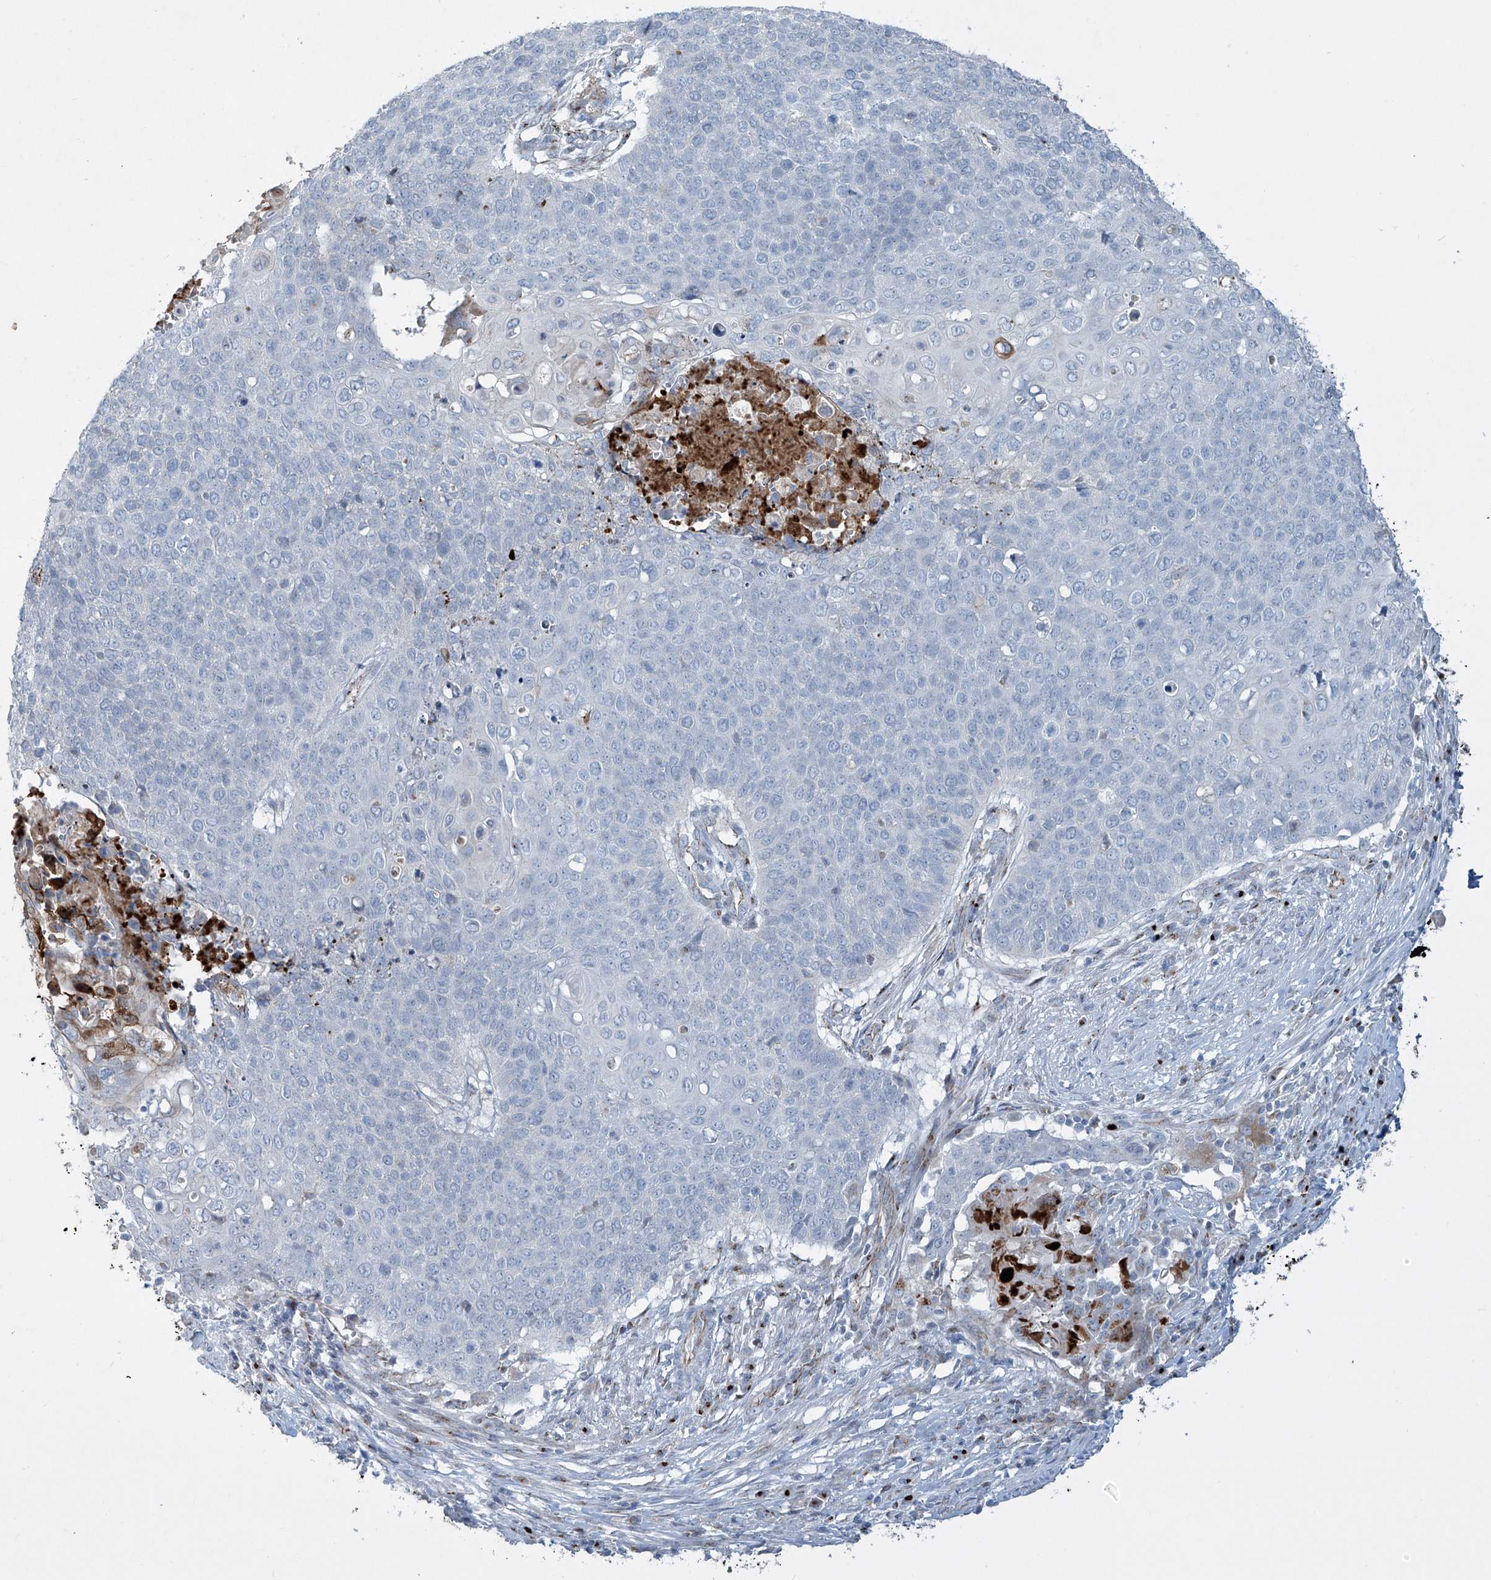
{"staining": {"intensity": "moderate", "quantity": "<25%", "location": "cytoplasmic/membranous"}, "tissue": "cervical cancer", "cell_type": "Tumor cells", "image_type": "cancer", "snomed": [{"axis": "morphology", "description": "Squamous cell carcinoma, NOS"}, {"axis": "topography", "description": "Cervix"}], "caption": "The immunohistochemical stain labels moderate cytoplasmic/membranous staining in tumor cells of squamous cell carcinoma (cervical) tissue. Nuclei are stained in blue.", "gene": "CDH5", "patient": {"sex": "female", "age": 39}}